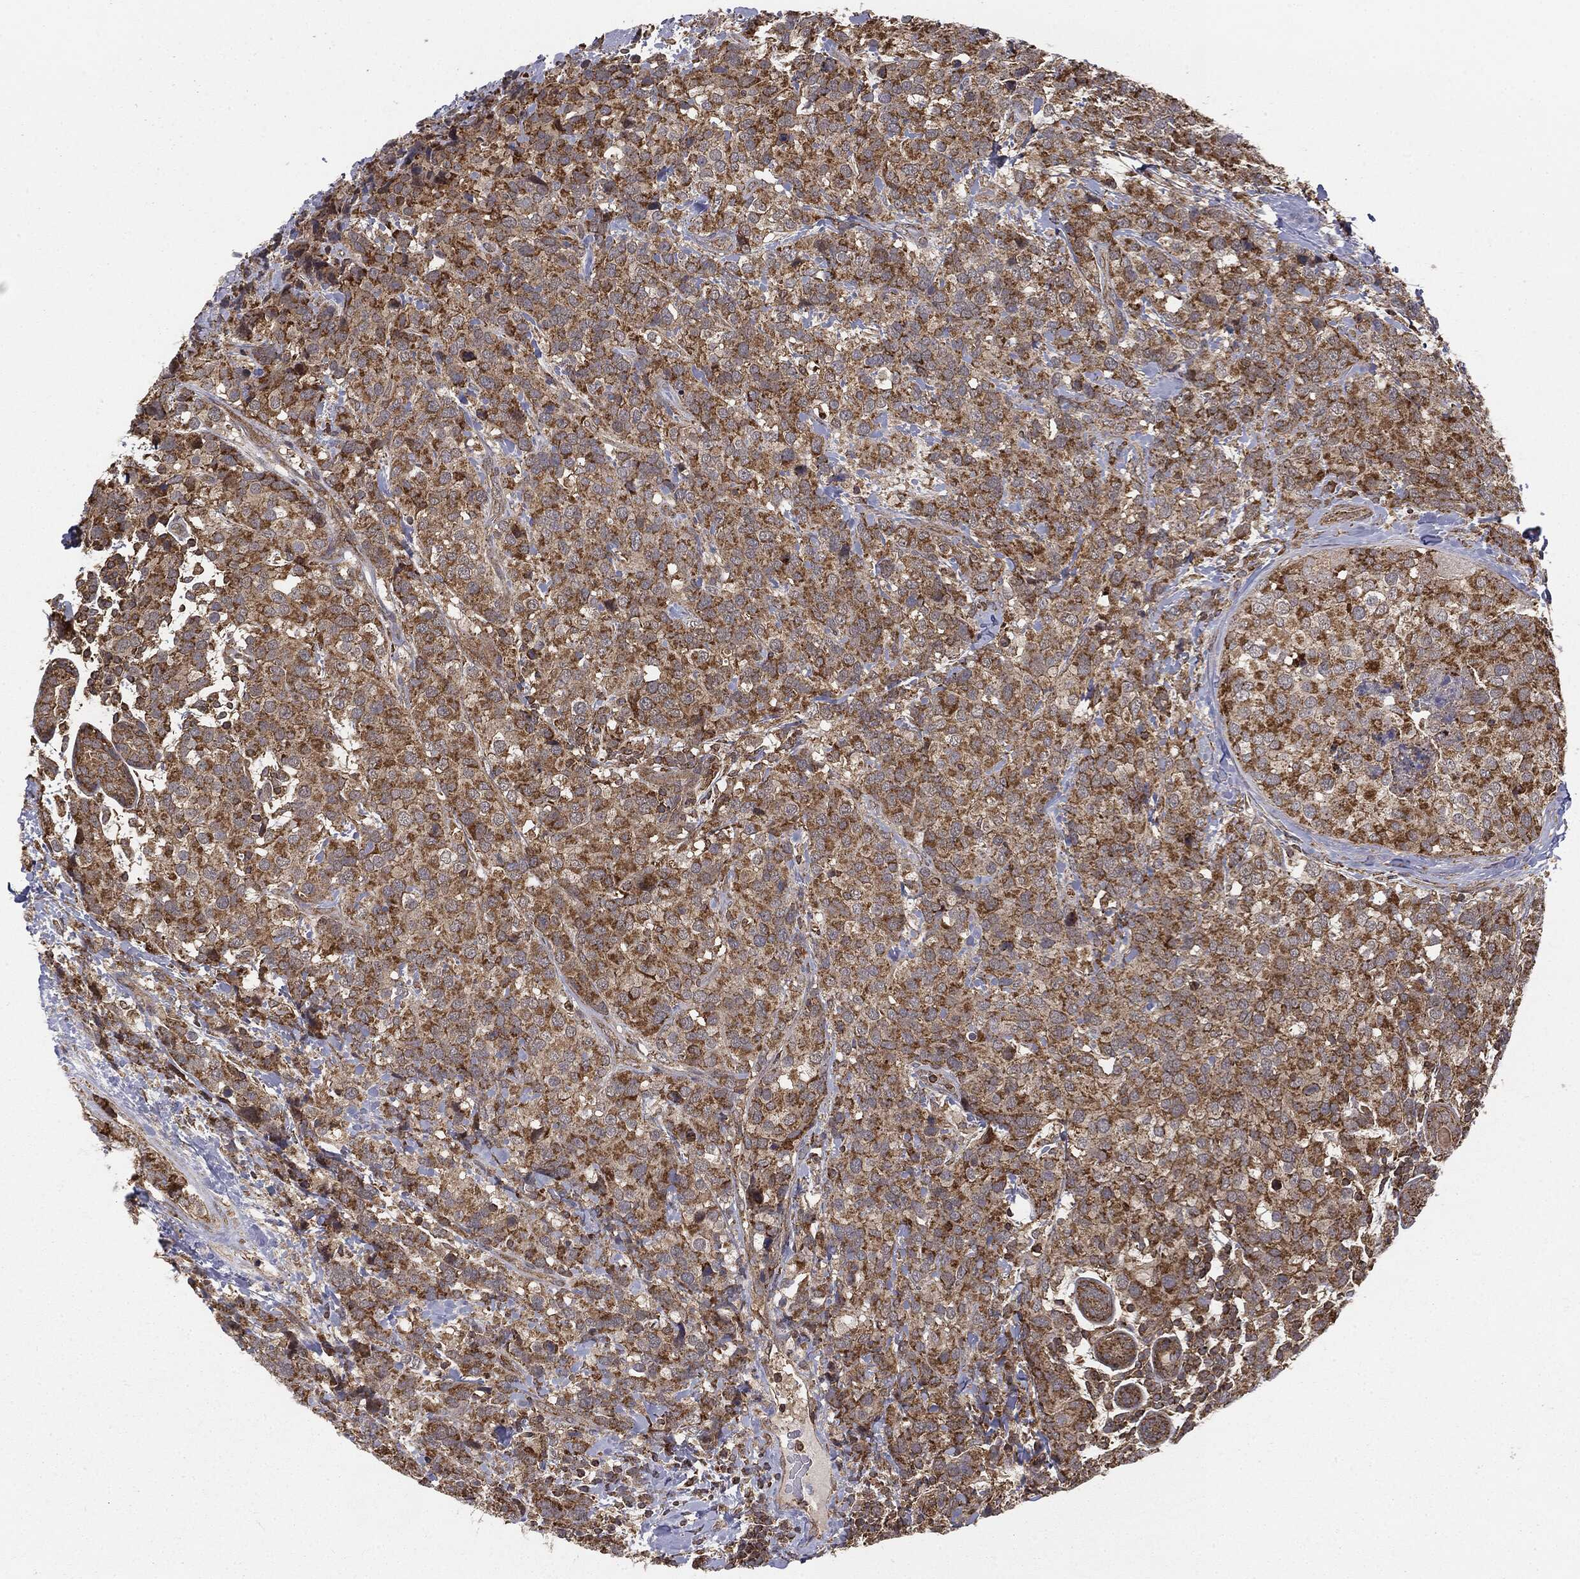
{"staining": {"intensity": "strong", "quantity": ">75%", "location": "cytoplasmic/membranous"}, "tissue": "breast cancer", "cell_type": "Tumor cells", "image_type": "cancer", "snomed": [{"axis": "morphology", "description": "Lobular carcinoma"}, {"axis": "topography", "description": "Breast"}], "caption": "Strong cytoplasmic/membranous positivity is seen in about >75% of tumor cells in lobular carcinoma (breast).", "gene": "MTOR", "patient": {"sex": "female", "age": 59}}